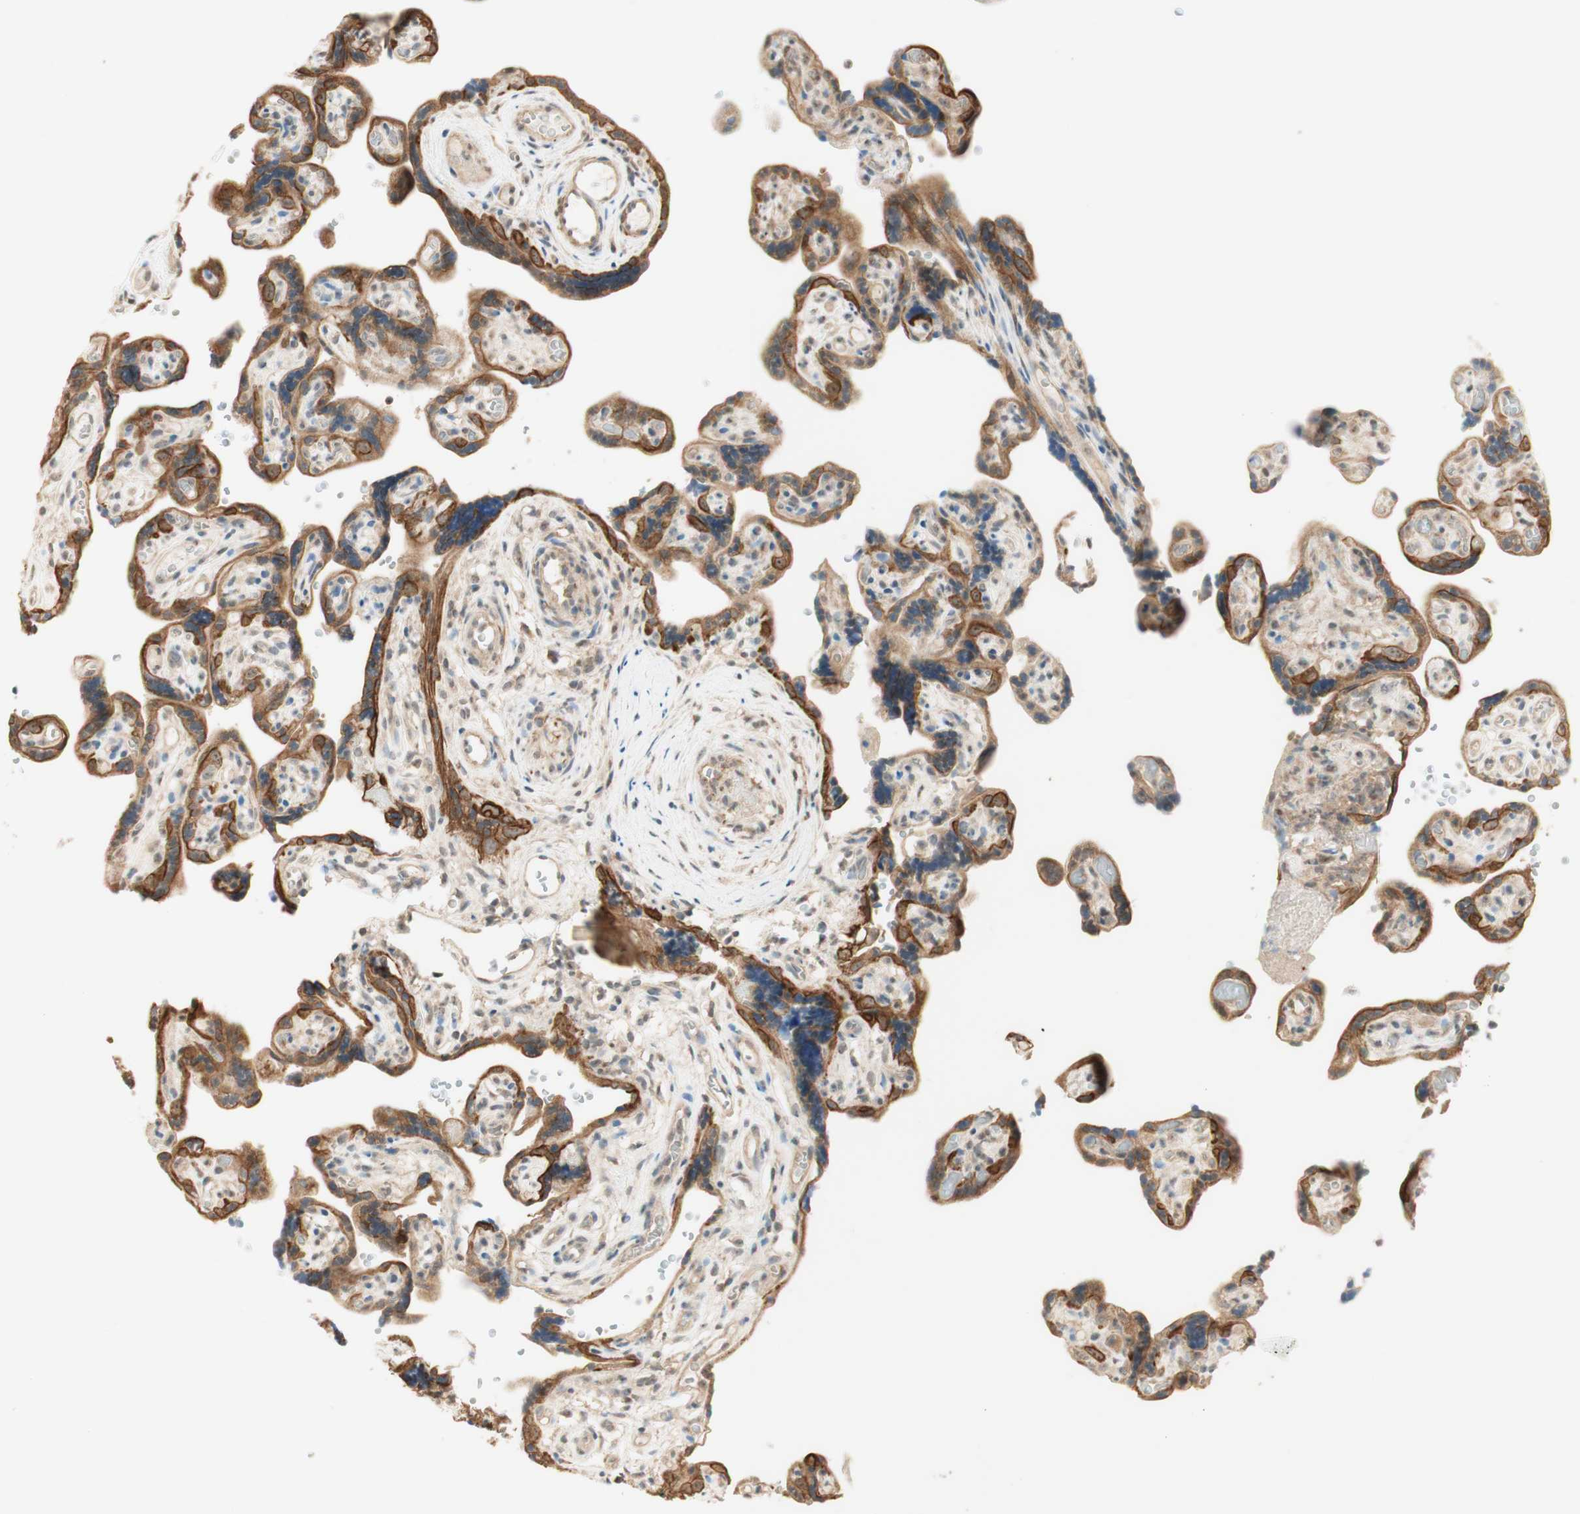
{"staining": {"intensity": "strong", "quantity": ">75%", "location": "cytoplasmic/membranous"}, "tissue": "placenta", "cell_type": "Trophoblastic cells", "image_type": "normal", "snomed": [{"axis": "morphology", "description": "Normal tissue, NOS"}, {"axis": "topography", "description": "Placenta"}], "caption": "The photomicrograph demonstrates immunohistochemical staining of normal placenta. There is strong cytoplasmic/membranous positivity is identified in approximately >75% of trophoblastic cells. The protein of interest is shown in brown color, while the nuclei are stained blue.", "gene": "SPINT2", "patient": {"sex": "female", "age": 30}}